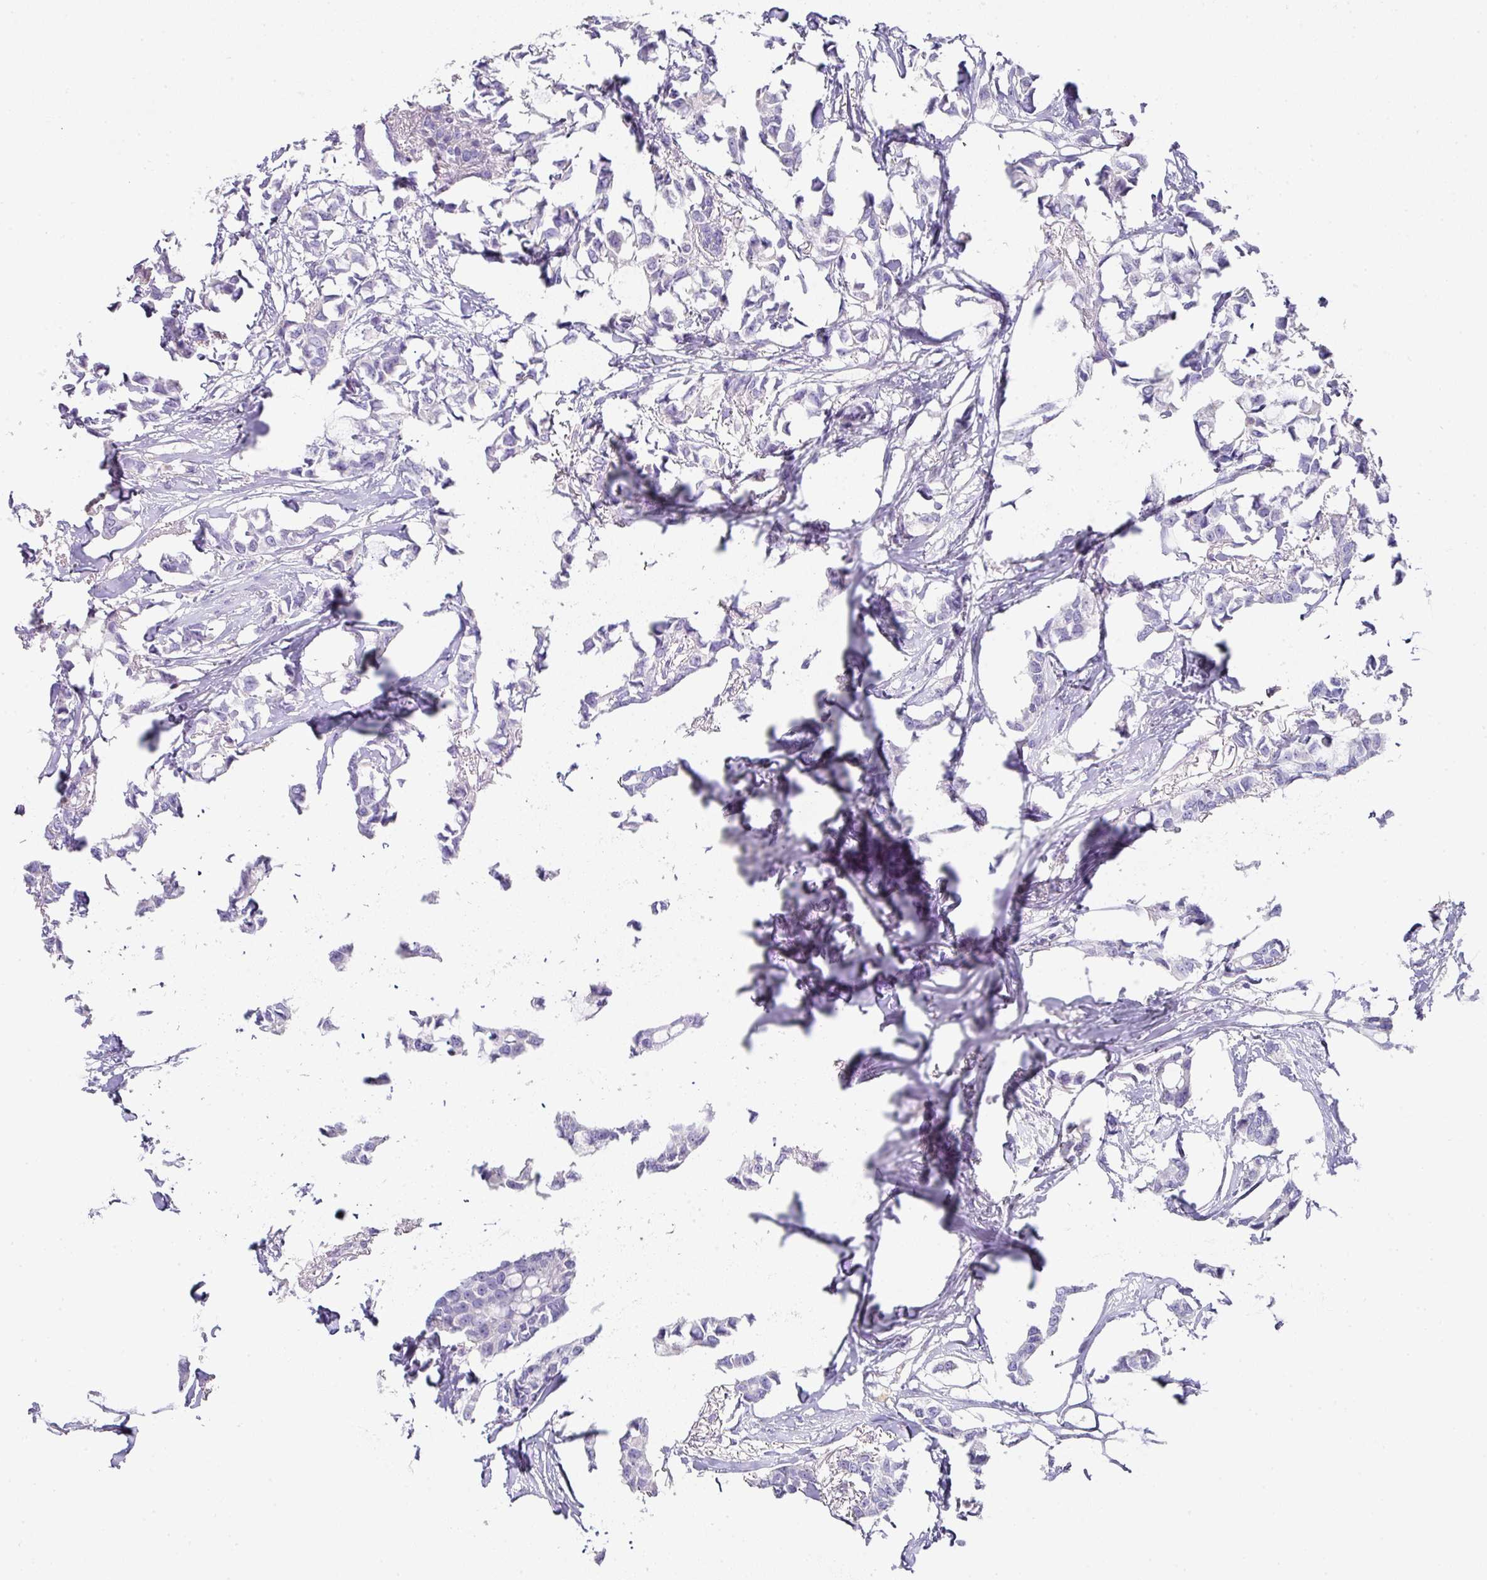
{"staining": {"intensity": "negative", "quantity": "none", "location": "none"}, "tissue": "breast cancer", "cell_type": "Tumor cells", "image_type": "cancer", "snomed": [{"axis": "morphology", "description": "Duct carcinoma"}, {"axis": "topography", "description": "Breast"}], "caption": "Tumor cells are negative for brown protein staining in breast cancer (invasive ductal carcinoma).", "gene": "TARM1", "patient": {"sex": "female", "age": 73}}